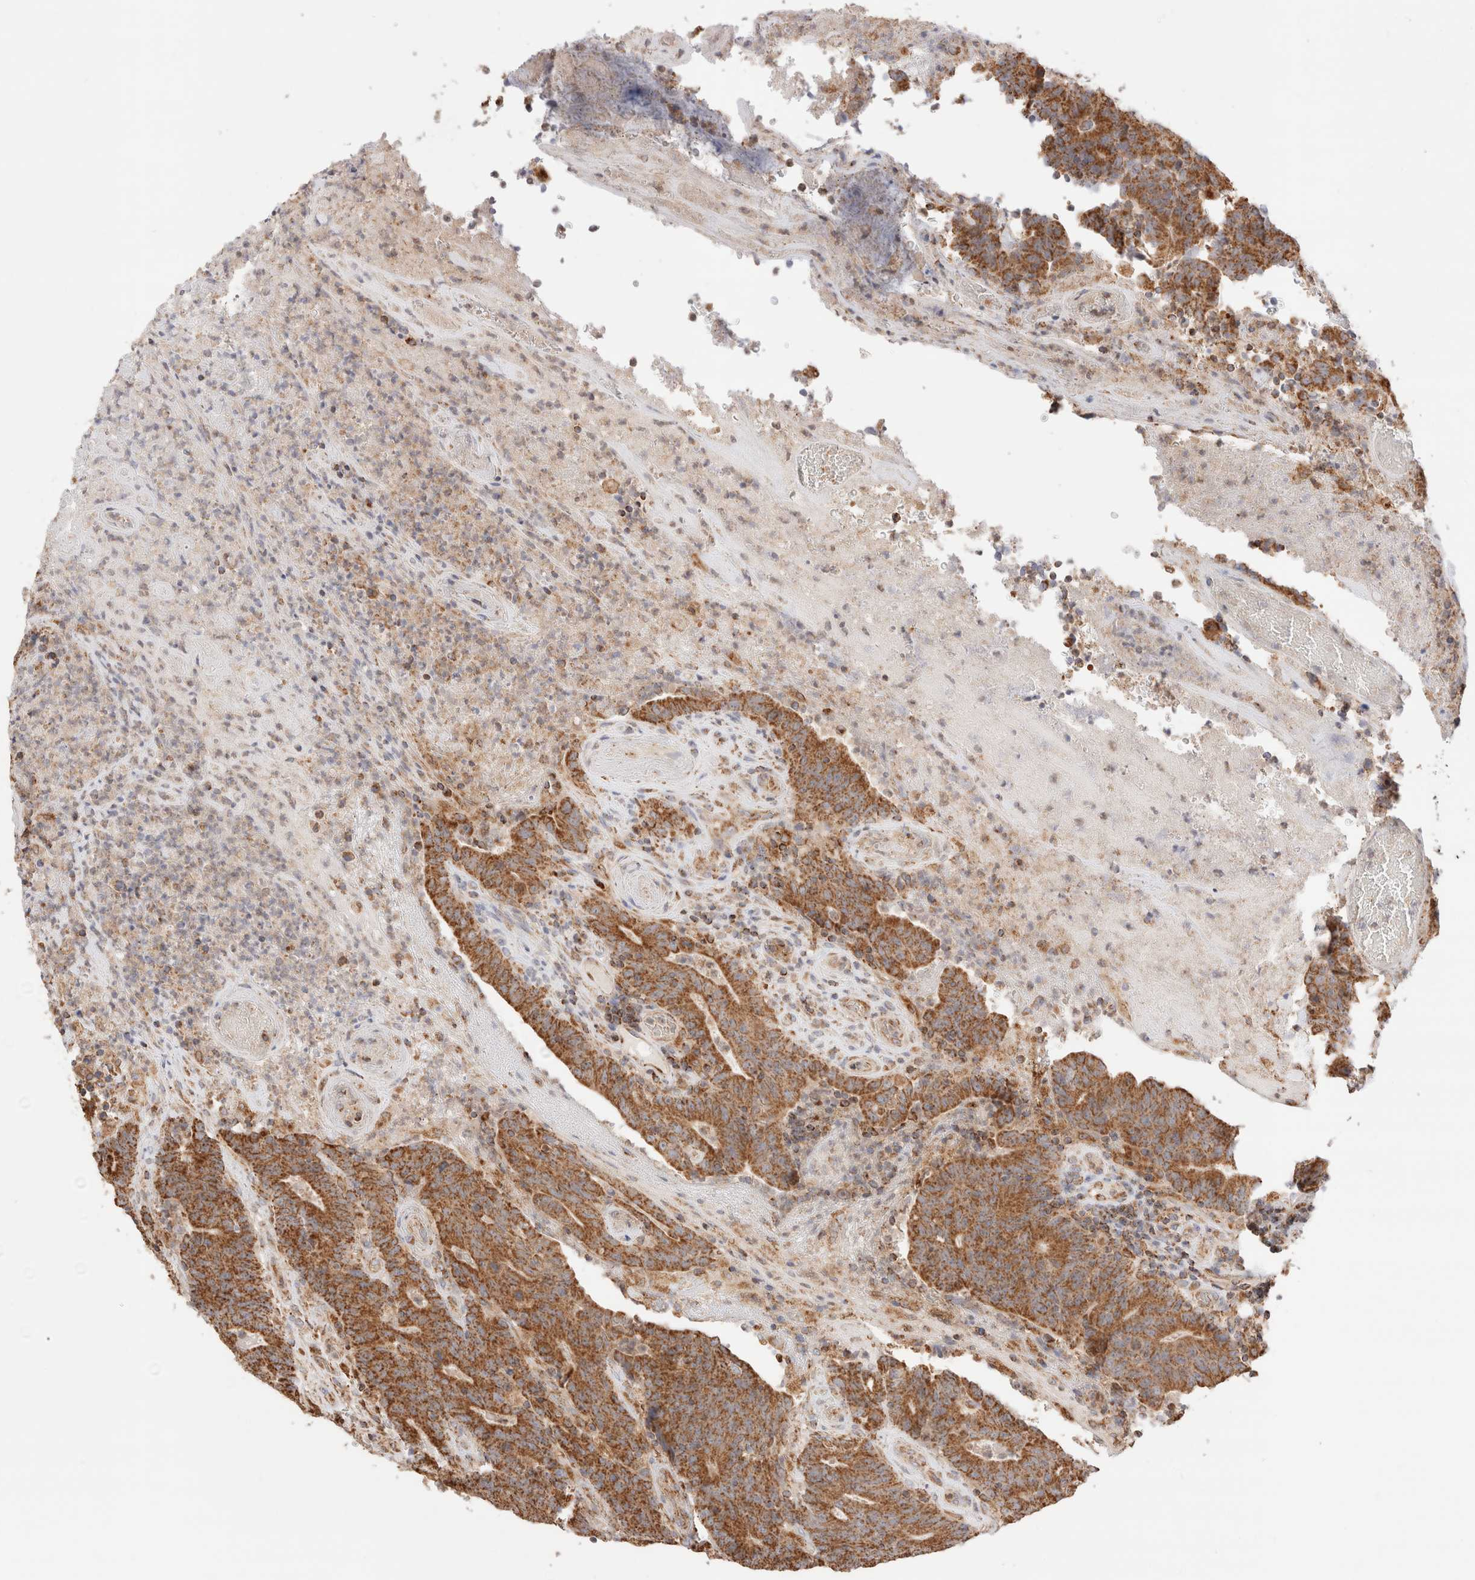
{"staining": {"intensity": "moderate", "quantity": ">75%", "location": "cytoplasmic/membranous"}, "tissue": "colorectal cancer", "cell_type": "Tumor cells", "image_type": "cancer", "snomed": [{"axis": "morphology", "description": "Normal tissue, NOS"}, {"axis": "morphology", "description": "Adenocarcinoma, NOS"}, {"axis": "topography", "description": "Colon"}], "caption": "Tumor cells display medium levels of moderate cytoplasmic/membranous positivity in approximately >75% of cells in adenocarcinoma (colorectal). Nuclei are stained in blue.", "gene": "TMPPE", "patient": {"sex": "female", "age": 75}}